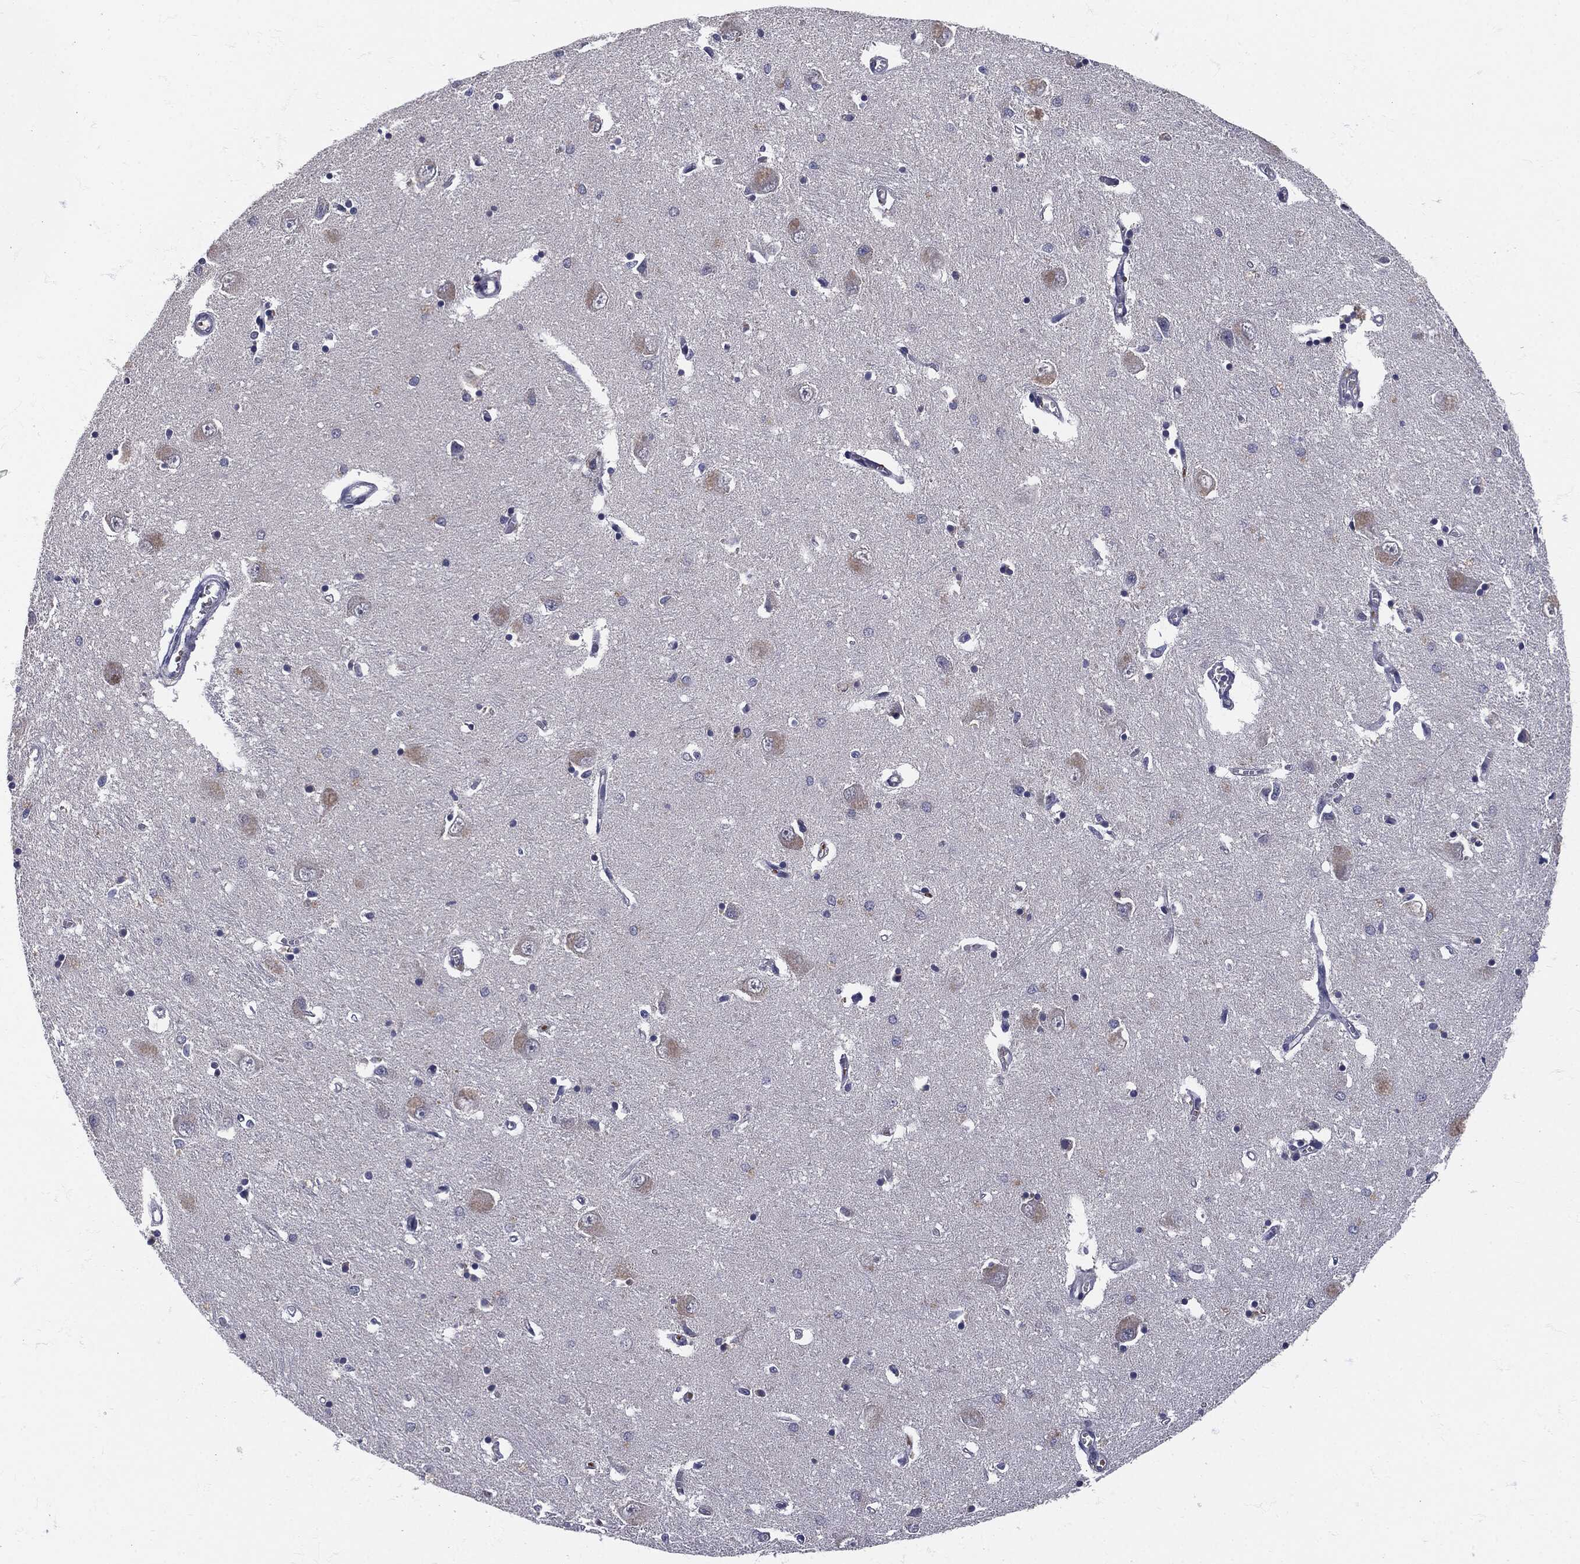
{"staining": {"intensity": "negative", "quantity": "none", "location": "none"}, "tissue": "caudate", "cell_type": "Glial cells", "image_type": "normal", "snomed": [{"axis": "morphology", "description": "Normal tissue, NOS"}, {"axis": "topography", "description": "Lateral ventricle wall"}], "caption": "Immunohistochemistry image of normal caudate: caudate stained with DAB displays no significant protein positivity in glial cells.", "gene": "SIGLEC9", "patient": {"sex": "male", "age": 54}}